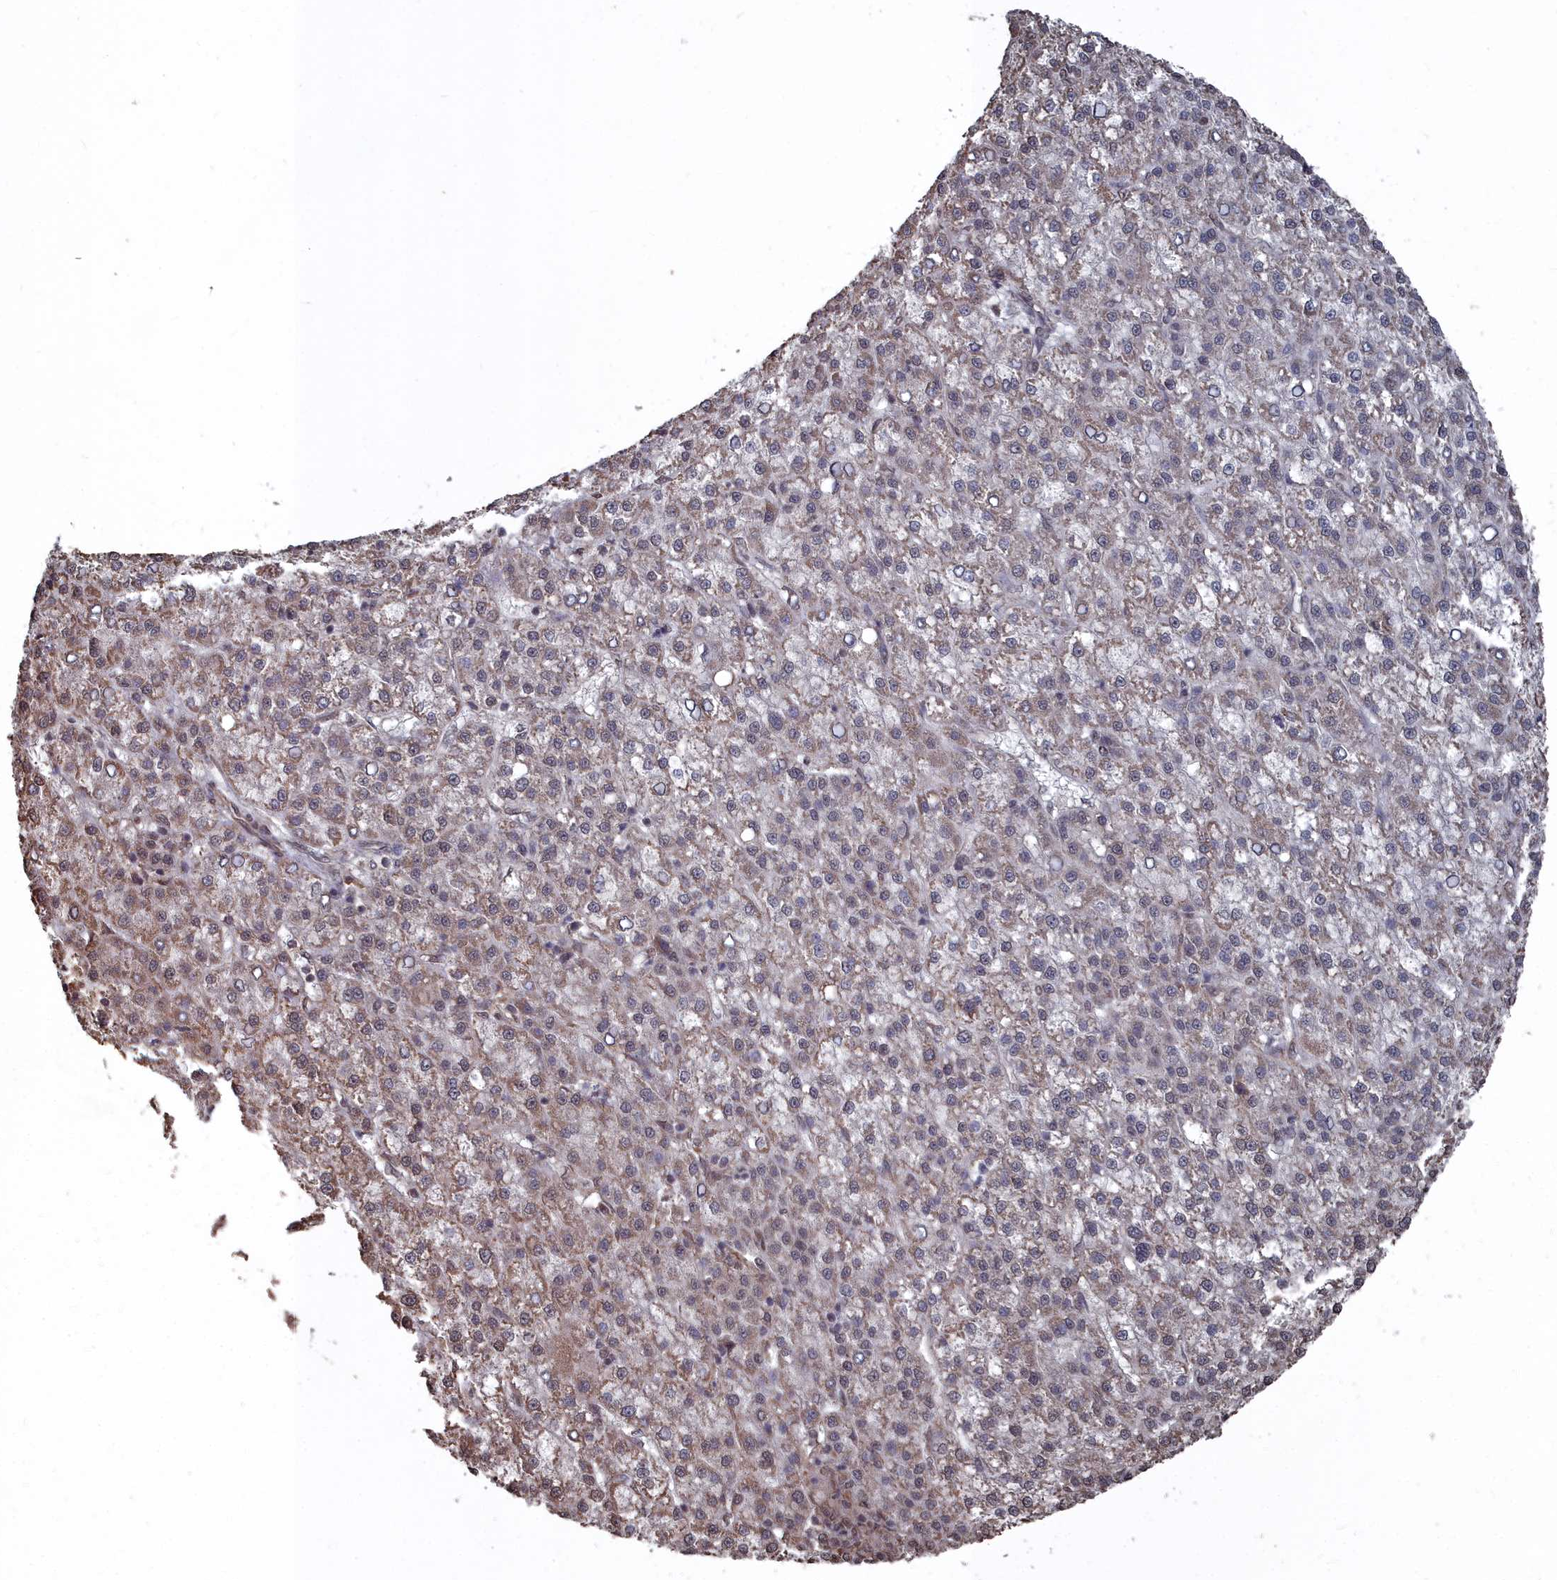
{"staining": {"intensity": "weak", "quantity": "25%-75%", "location": "cytoplasmic/membranous"}, "tissue": "liver cancer", "cell_type": "Tumor cells", "image_type": "cancer", "snomed": [{"axis": "morphology", "description": "Carcinoma, Hepatocellular, NOS"}, {"axis": "topography", "description": "Liver"}], "caption": "Immunohistochemistry (IHC) of liver cancer (hepatocellular carcinoma) displays low levels of weak cytoplasmic/membranous positivity in about 25%-75% of tumor cells.", "gene": "CCNP", "patient": {"sex": "female", "age": 58}}